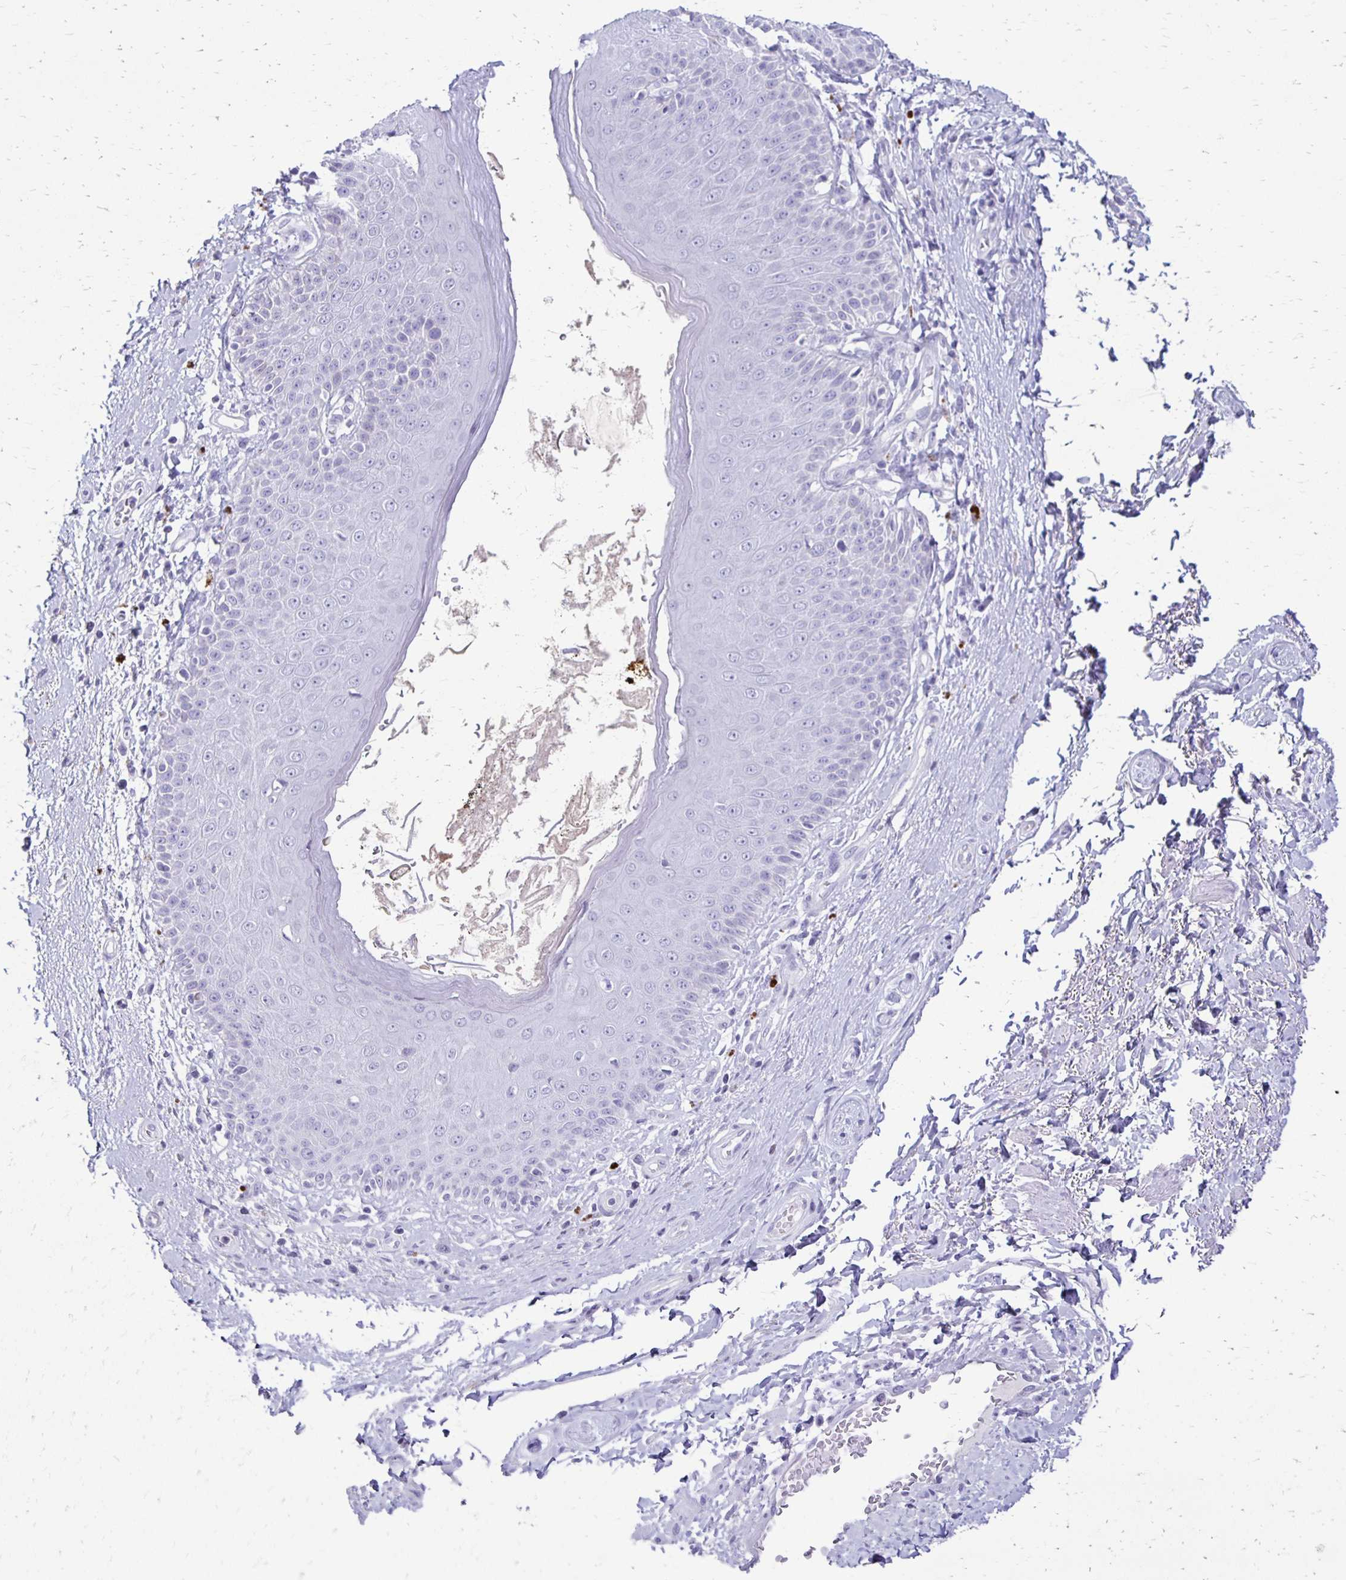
{"staining": {"intensity": "negative", "quantity": "none", "location": "none"}, "tissue": "adipose tissue", "cell_type": "Adipocytes", "image_type": "normal", "snomed": [{"axis": "morphology", "description": "Normal tissue, NOS"}, {"axis": "topography", "description": "Peripheral nerve tissue"}], "caption": "The micrograph exhibits no significant staining in adipocytes of adipose tissue. Nuclei are stained in blue.", "gene": "RYR1", "patient": {"sex": "male", "age": 51}}